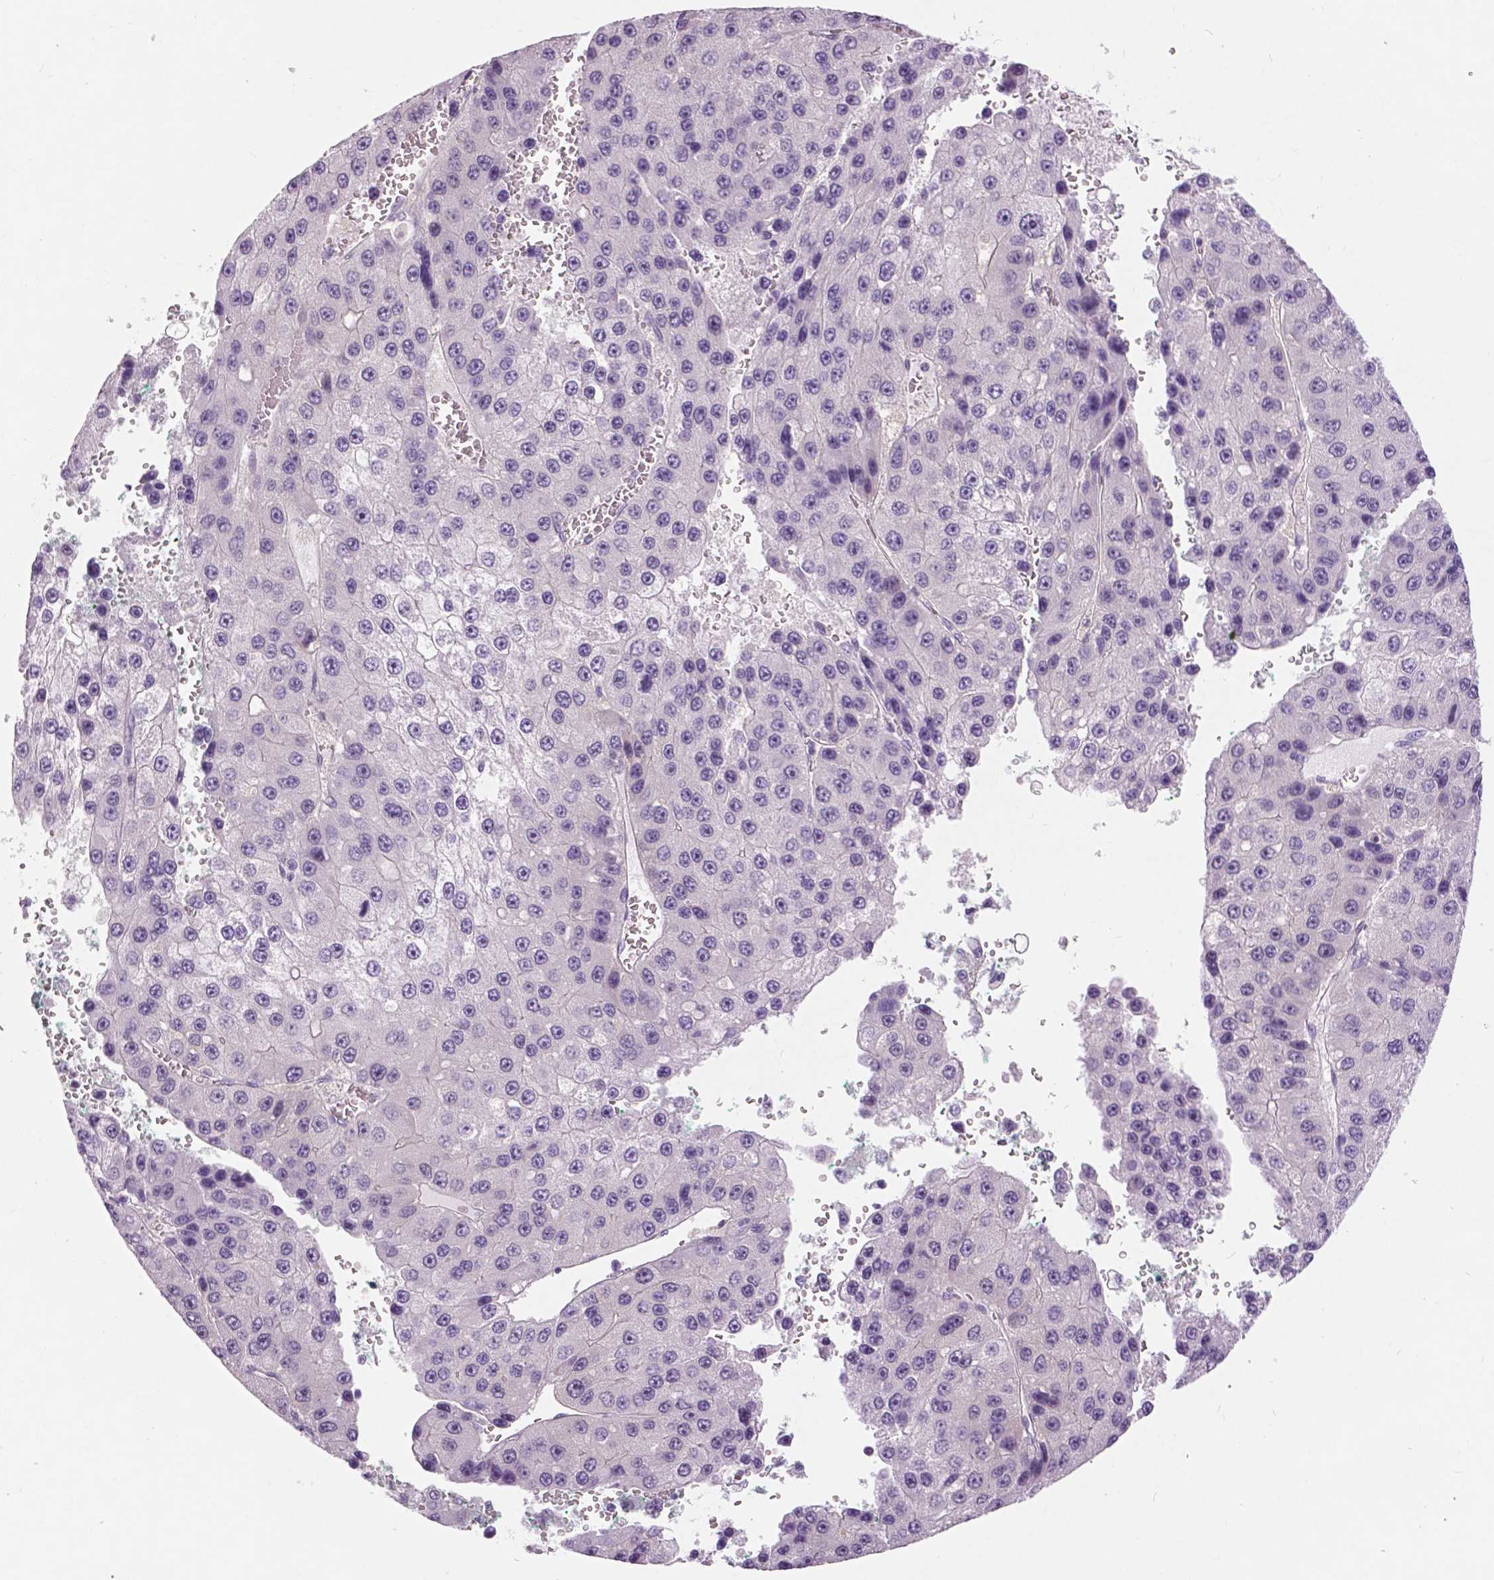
{"staining": {"intensity": "negative", "quantity": "none", "location": "none"}, "tissue": "liver cancer", "cell_type": "Tumor cells", "image_type": "cancer", "snomed": [{"axis": "morphology", "description": "Carcinoma, Hepatocellular, NOS"}, {"axis": "topography", "description": "Liver"}], "caption": "This is a photomicrograph of immunohistochemistry (IHC) staining of hepatocellular carcinoma (liver), which shows no positivity in tumor cells. (DAB immunohistochemistry, high magnification).", "gene": "TP53TG5", "patient": {"sex": "female", "age": 73}}